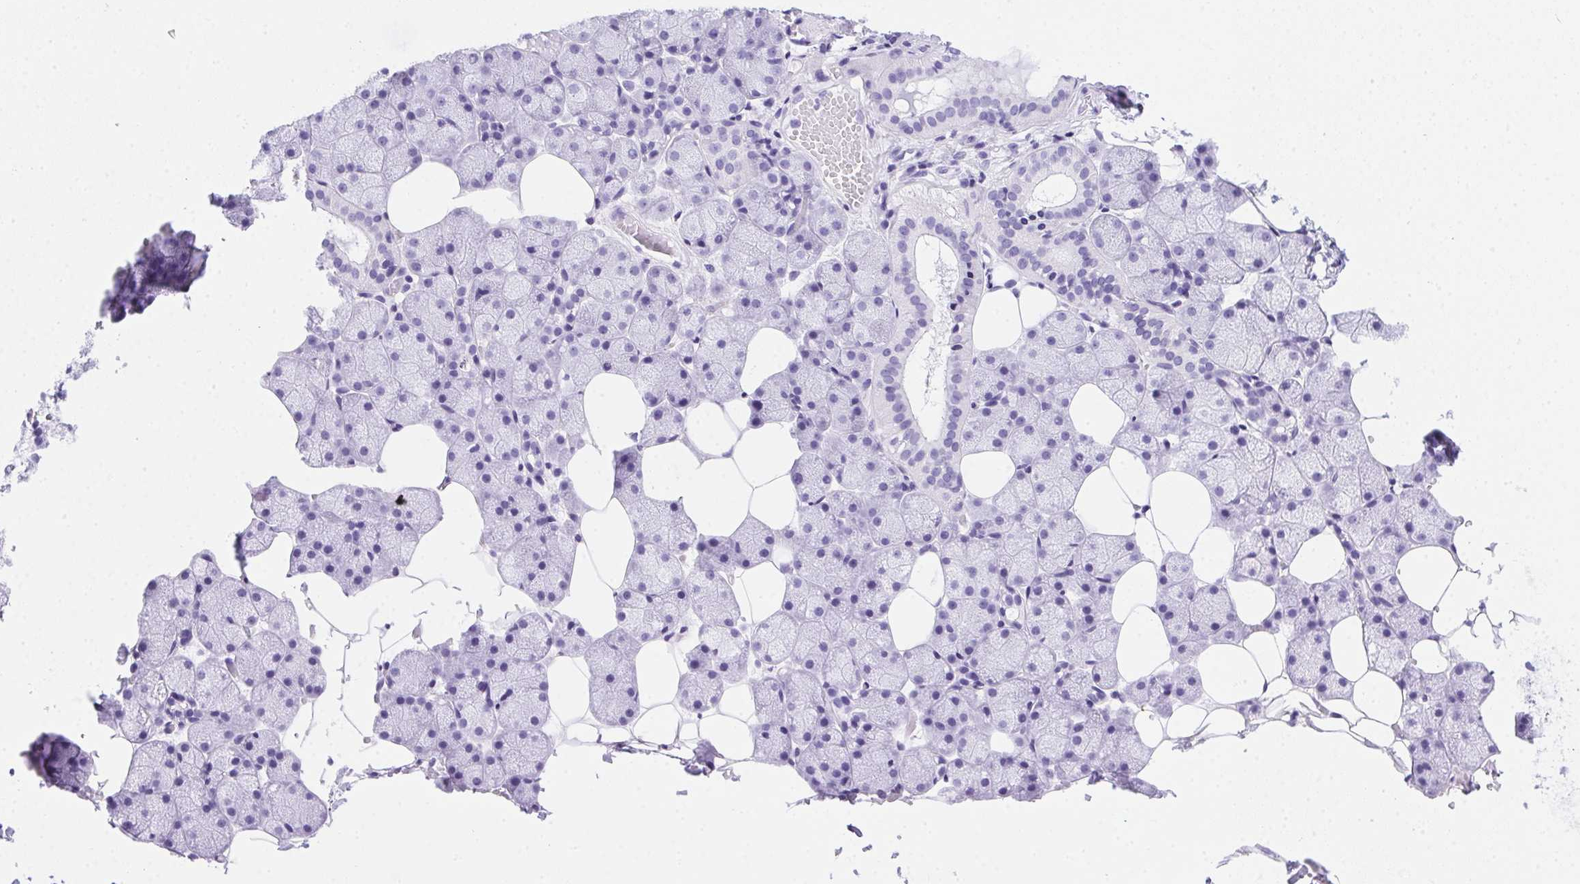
{"staining": {"intensity": "negative", "quantity": "none", "location": "none"}, "tissue": "salivary gland", "cell_type": "Glandular cells", "image_type": "normal", "snomed": [{"axis": "morphology", "description": "Normal tissue, NOS"}, {"axis": "topography", "description": "Salivary gland"}], "caption": "Immunohistochemical staining of benign human salivary gland exhibits no significant expression in glandular cells. (DAB (3,3'-diaminobenzidine) immunohistochemistry visualized using brightfield microscopy, high magnification).", "gene": "SPACA5B", "patient": {"sex": "male", "age": 38}}